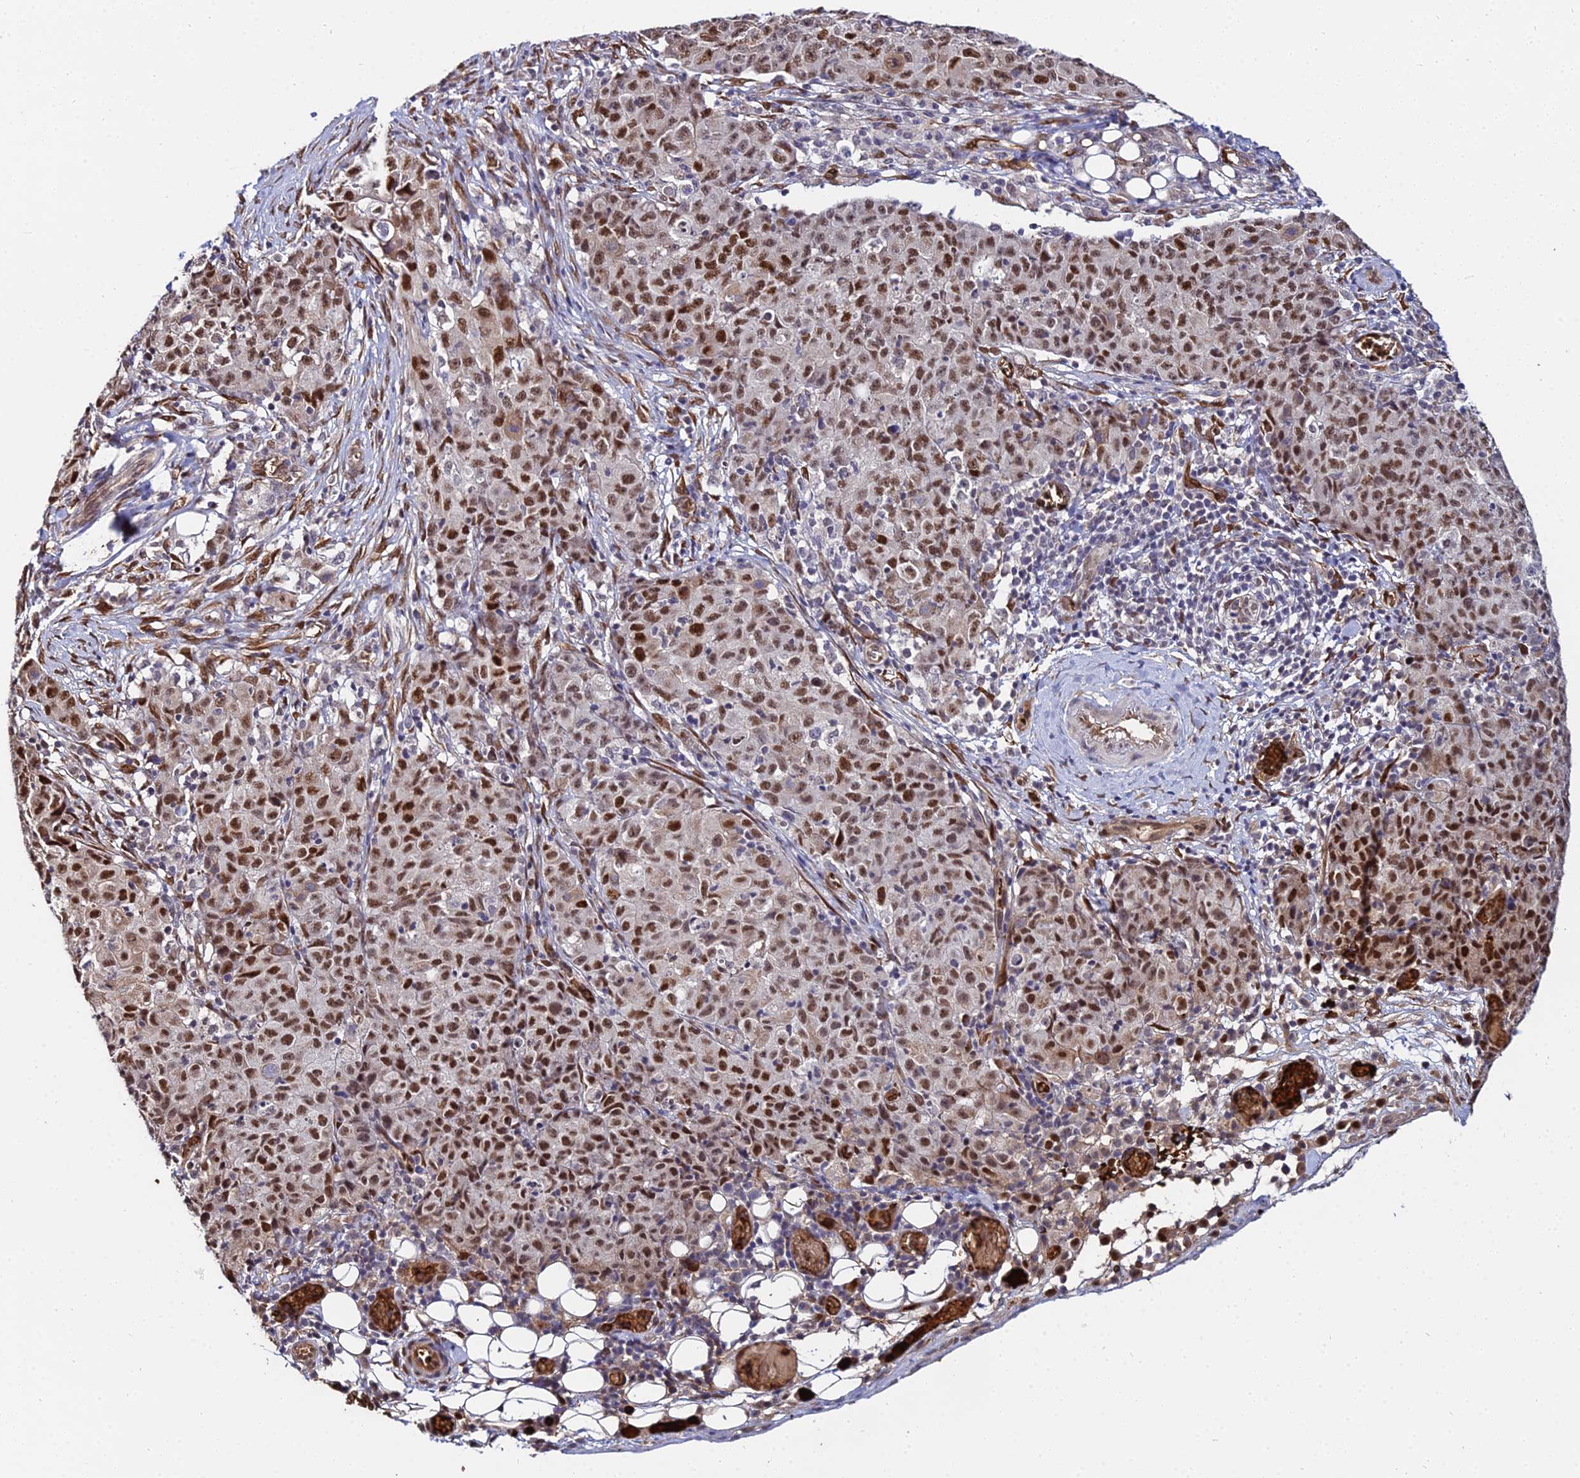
{"staining": {"intensity": "strong", "quantity": ">75%", "location": "nuclear"}, "tissue": "ovarian cancer", "cell_type": "Tumor cells", "image_type": "cancer", "snomed": [{"axis": "morphology", "description": "Carcinoma, endometroid"}, {"axis": "topography", "description": "Ovary"}], "caption": "Immunohistochemical staining of ovarian cancer displays high levels of strong nuclear expression in approximately >75% of tumor cells. The protein of interest is stained brown, and the nuclei are stained in blue (DAB IHC with brightfield microscopy, high magnification).", "gene": "BCL9", "patient": {"sex": "female", "age": 42}}